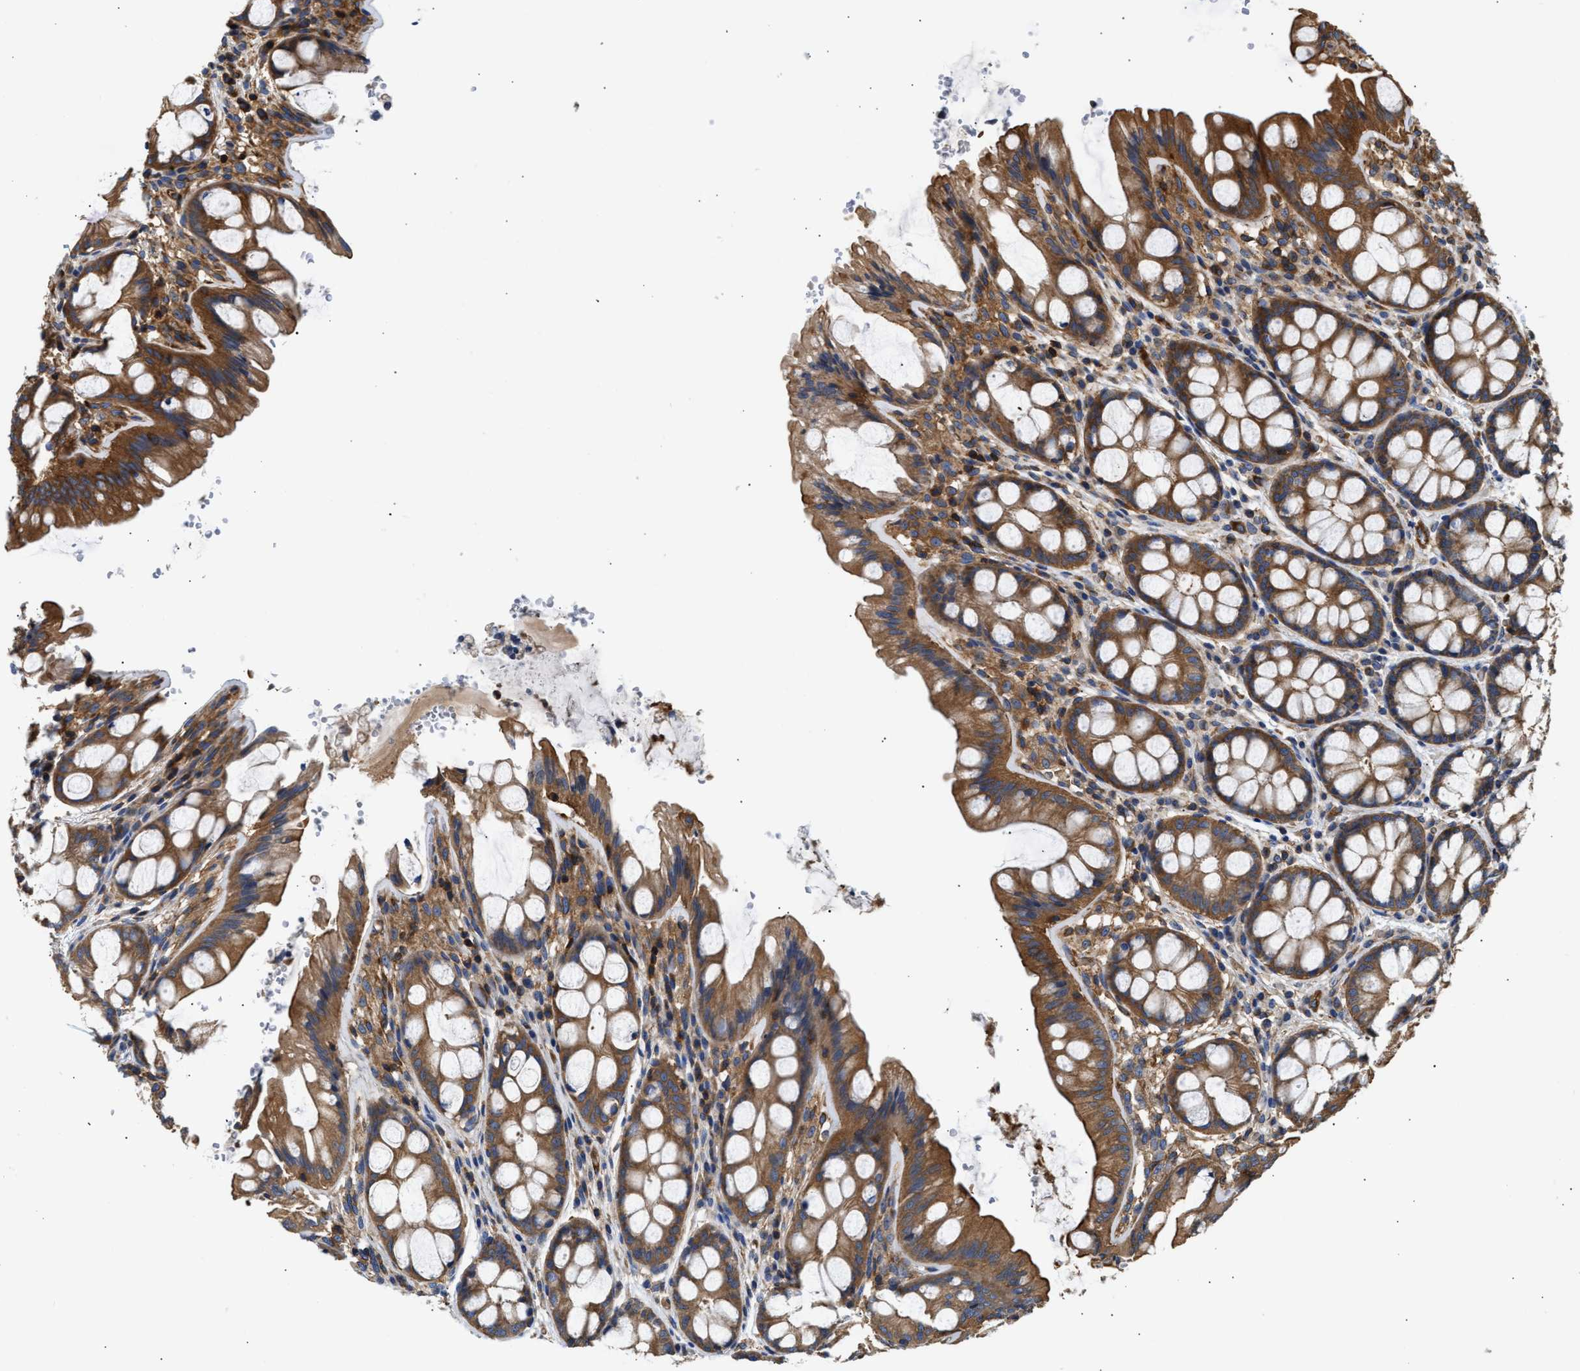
{"staining": {"intensity": "strong", "quantity": ">75%", "location": "cytoplasmic/membranous"}, "tissue": "colon", "cell_type": "Endothelial cells", "image_type": "normal", "snomed": [{"axis": "morphology", "description": "Normal tissue, NOS"}, {"axis": "topography", "description": "Colon"}], "caption": "An immunohistochemistry photomicrograph of unremarkable tissue is shown. Protein staining in brown shows strong cytoplasmic/membranous positivity in colon within endothelial cells. (DAB IHC with brightfield microscopy, high magnification).", "gene": "SAMD9L", "patient": {"sex": "male", "age": 47}}